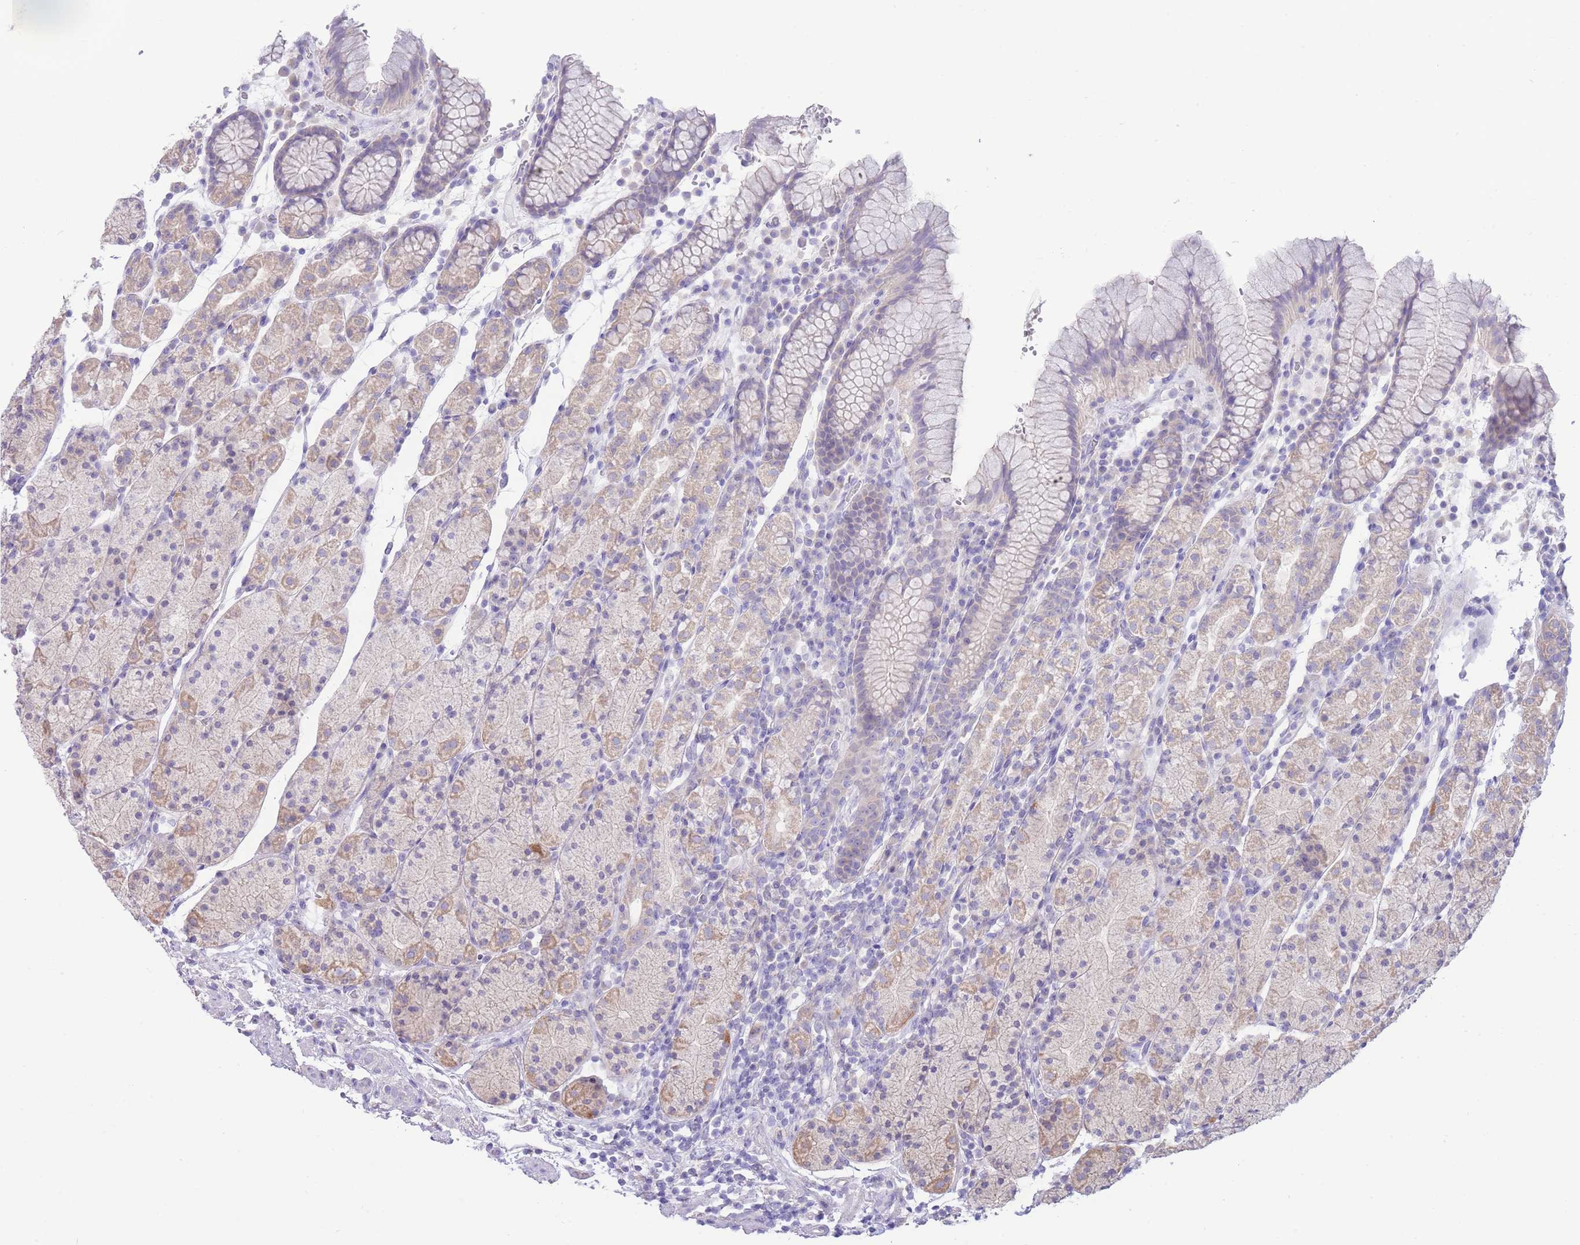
{"staining": {"intensity": "weak", "quantity": "25%-75%", "location": "cytoplasmic/membranous"}, "tissue": "stomach", "cell_type": "Glandular cells", "image_type": "normal", "snomed": [{"axis": "morphology", "description": "Normal tissue, NOS"}, {"axis": "topography", "description": "Stomach, upper"}, {"axis": "topography", "description": "Stomach"}], "caption": "Immunohistochemical staining of normal stomach shows 25%-75% levels of weak cytoplasmic/membranous protein expression in about 25%-75% of glandular cells.", "gene": "FAH", "patient": {"sex": "male", "age": 62}}